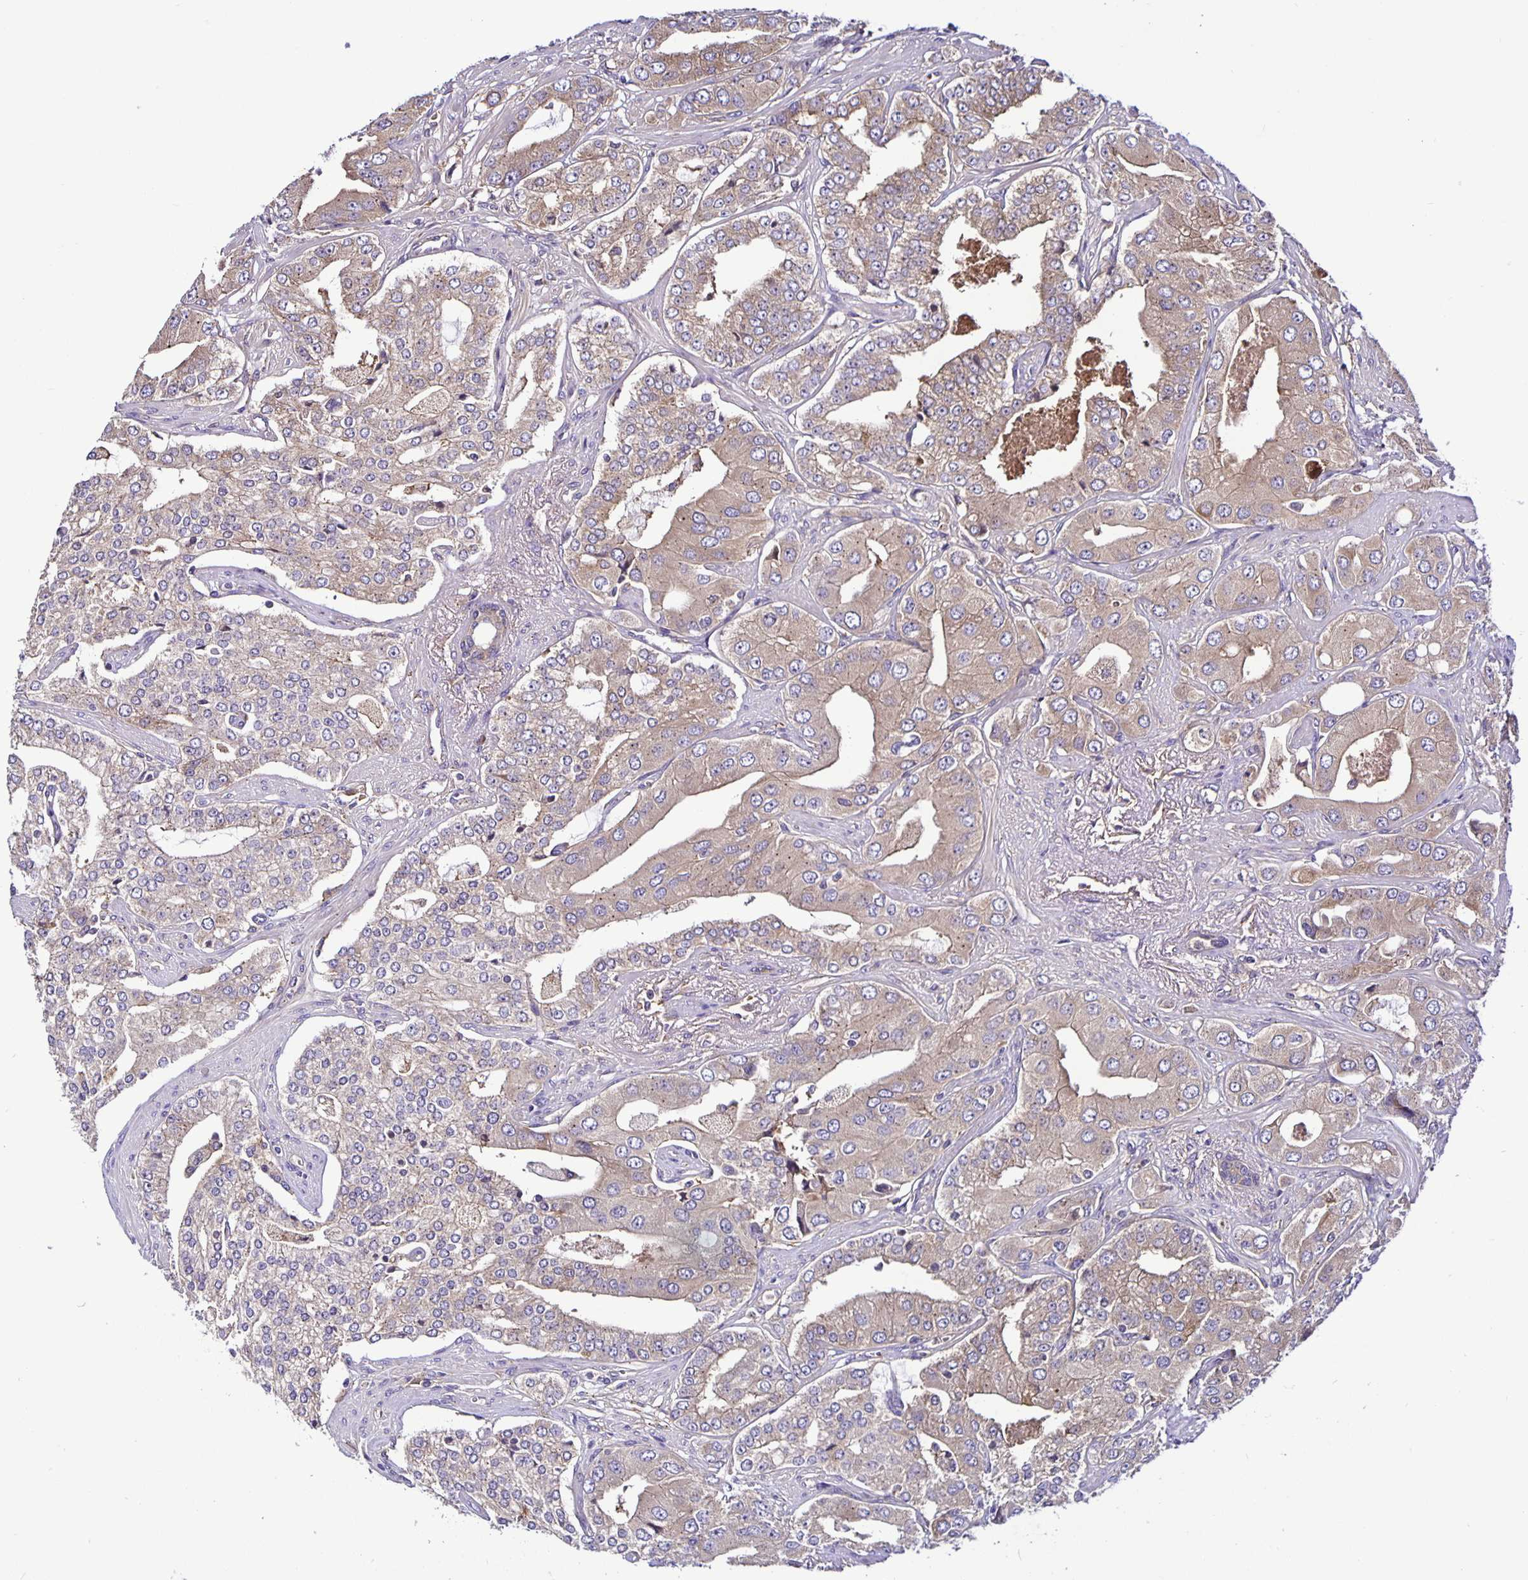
{"staining": {"intensity": "moderate", "quantity": "25%-75%", "location": "cytoplasmic/membranous"}, "tissue": "prostate cancer", "cell_type": "Tumor cells", "image_type": "cancer", "snomed": [{"axis": "morphology", "description": "Adenocarcinoma, Low grade"}, {"axis": "topography", "description": "Prostate"}], "caption": "Prostate low-grade adenocarcinoma stained with a protein marker reveals moderate staining in tumor cells.", "gene": "SNX5", "patient": {"sex": "male", "age": 60}}